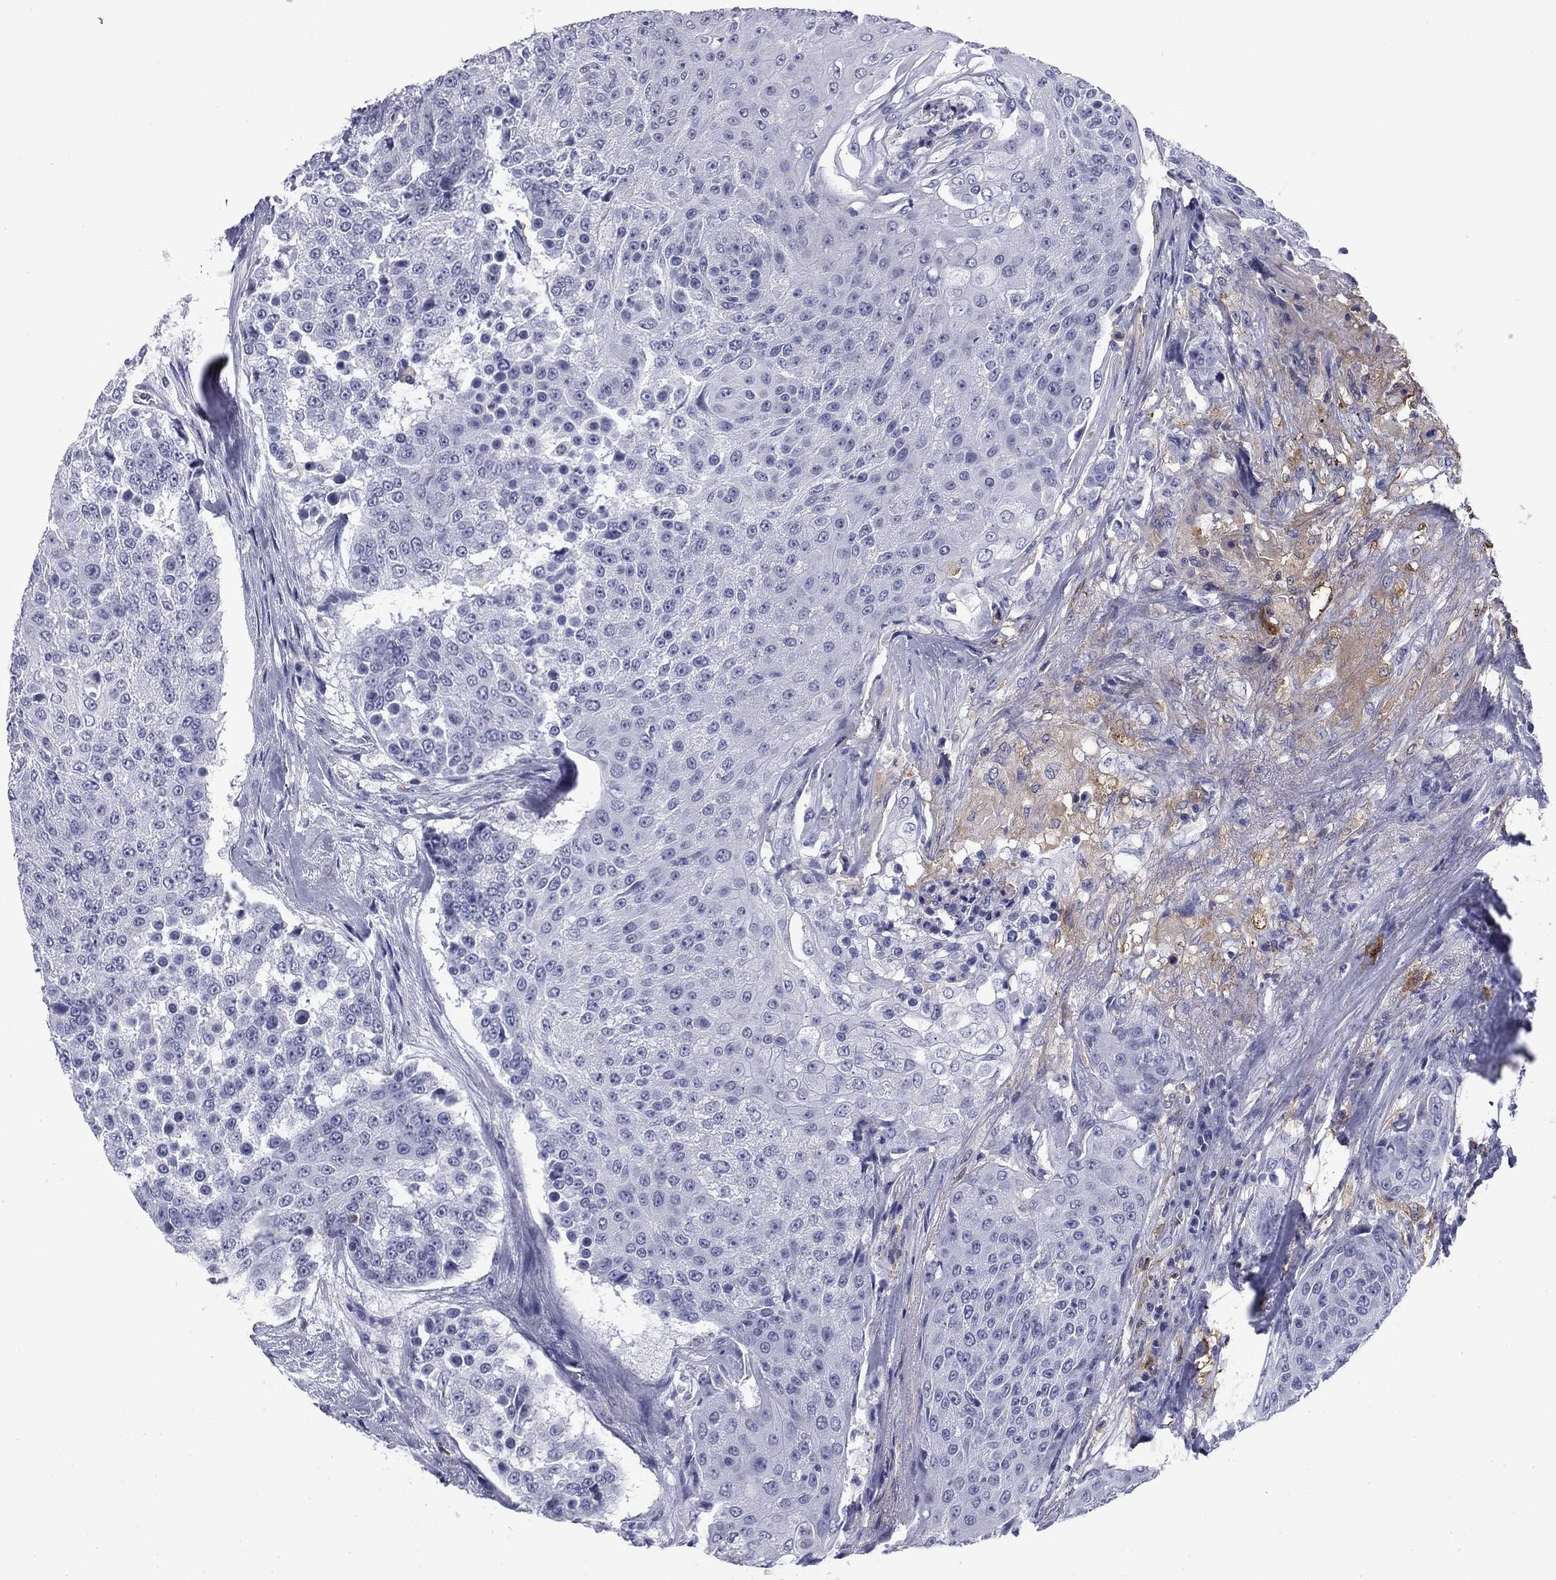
{"staining": {"intensity": "negative", "quantity": "none", "location": "none"}, "tissue": "urothelial cancer", "cell_type": "Tumor cells", "image_type": "cancer", "snomed": [{"axis": "morphology", "description": "Urothelial carcinoma, High grade"}, {"axis": "topography", "description": "Urinary bladder"}], "caption": "Human urothelial cancer stained for a protein using IHC demonstrates no expression in tumor cells.", "gene": "BCL2L14", "patient": {"sex": "female", "age": 63}}